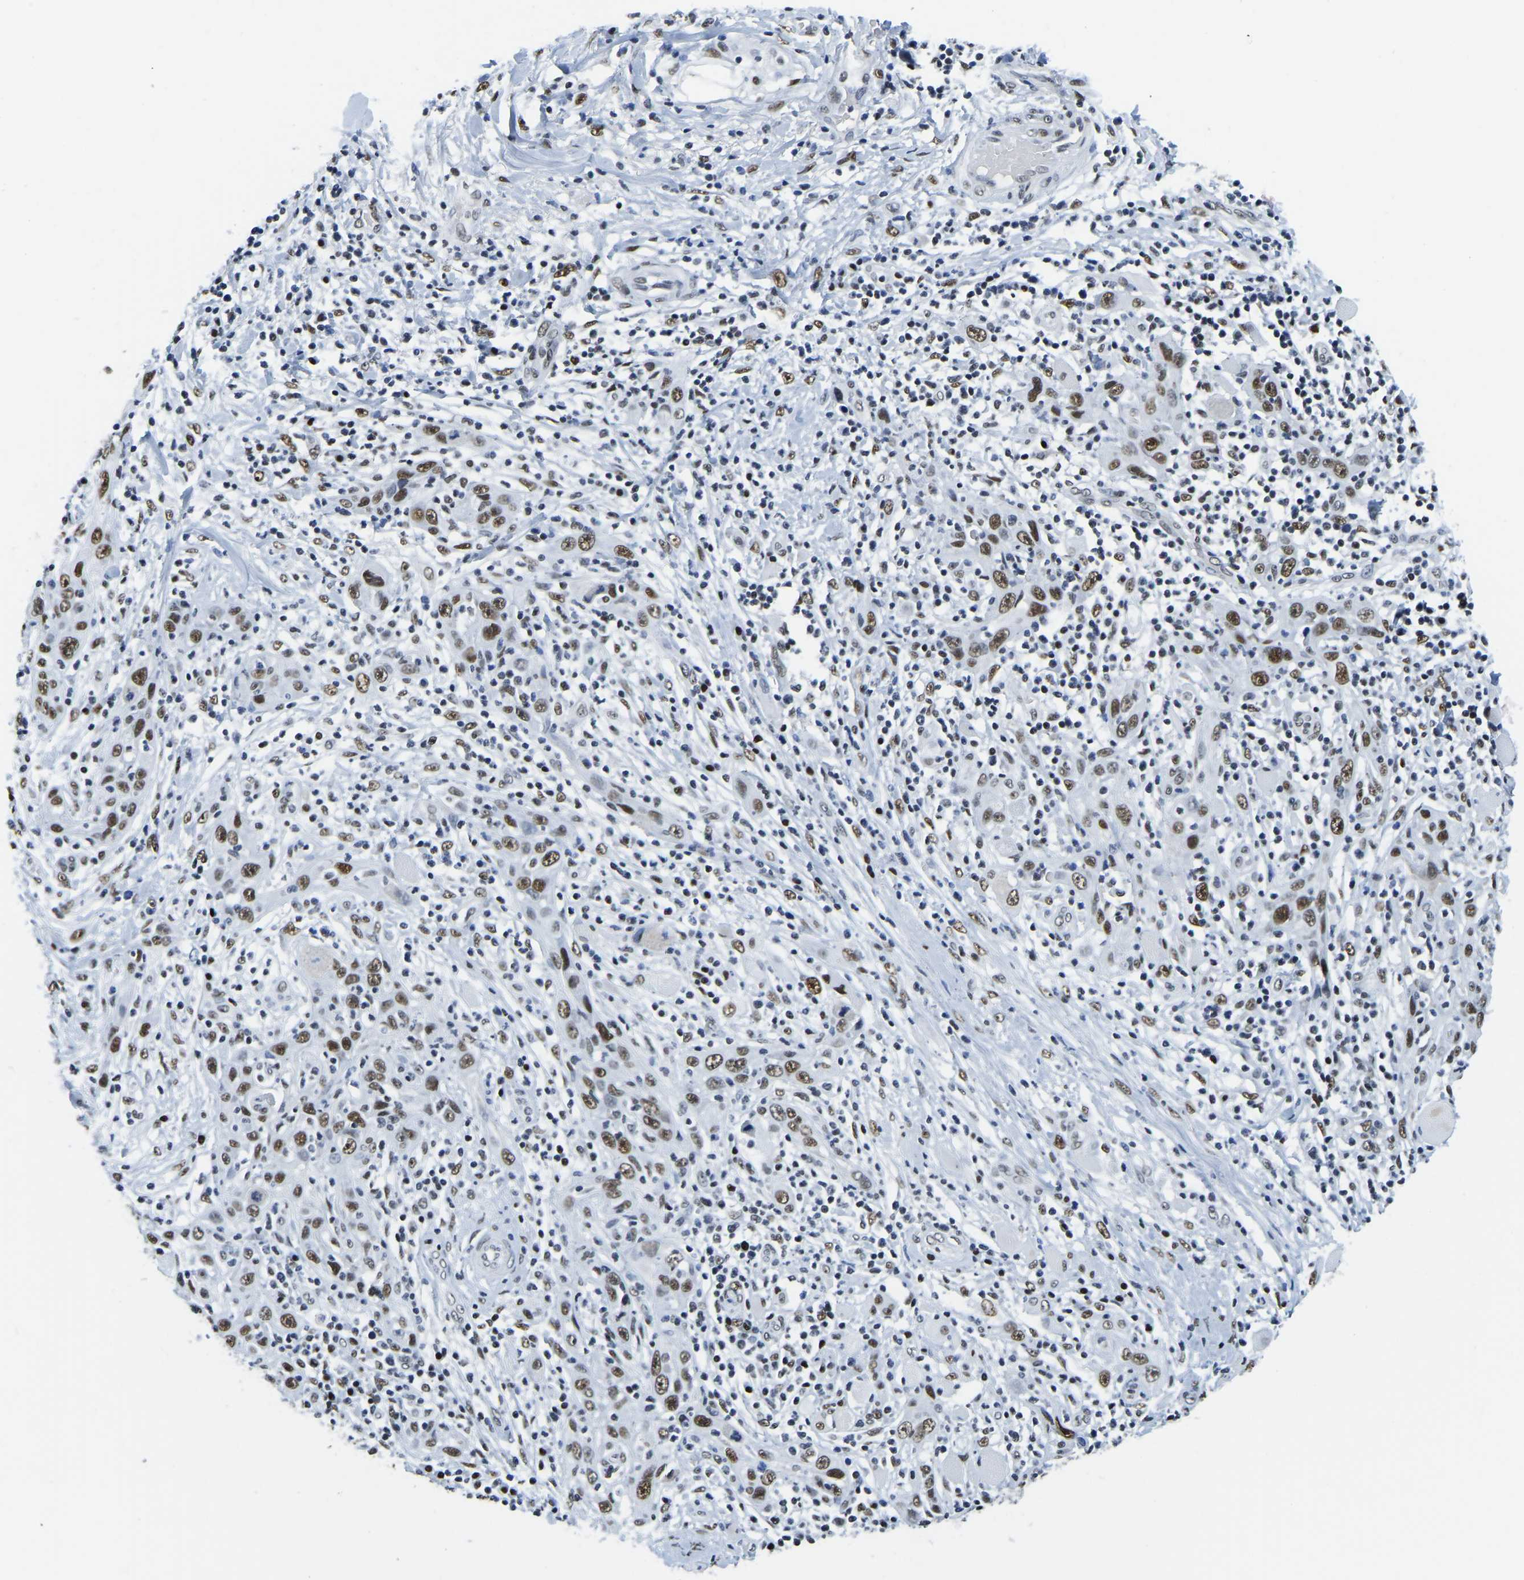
{"staining": {"intensity": "moderate", "quantity": ">75%", "location": "nuclear"}, "tissue": "skin cancer", "cell_type": "Tumor cells", "image_type": "cancer", "snomed": [{"axis": "morphology", "description": "Squamous cell carcinoma, NOS"}, {"axis": "topography", "description": "Skin"}], "caption": "Human skin squamous cell carcinoma stained with a brown dye reveals moderate nuclear positive expression in about >75% of tumor cells.", "gene": "UBA1", "patient": {"sex": "female", "age": 88}}